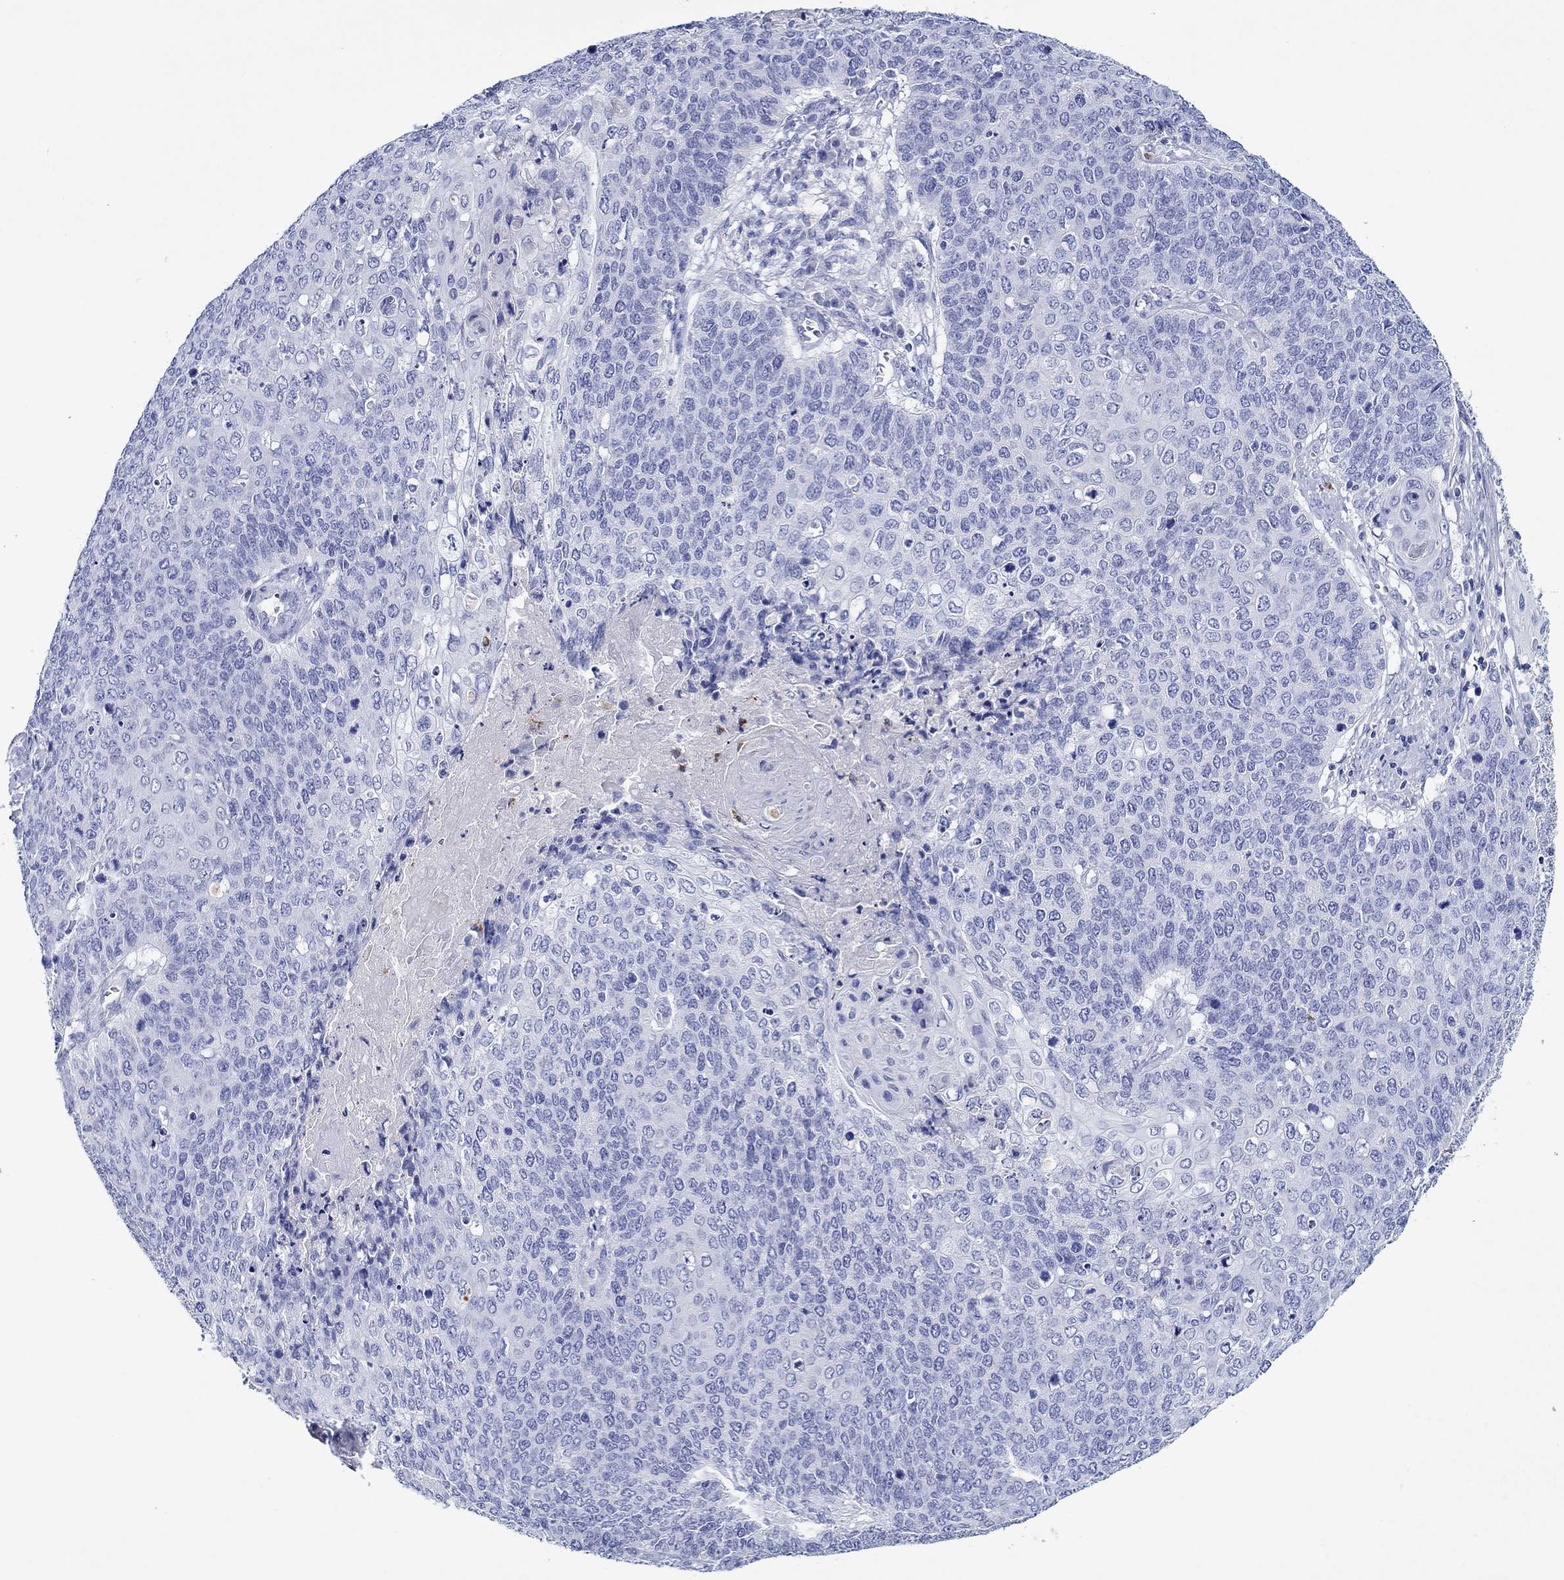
{"staining": {"intensity": "negative", "quantity": "none", "location": "none"}, "tissue": "cervical cancer", "cell_type": "Tumor cells", "image_type": "cancer", "snomed": [{"axis": "morphology", "description": "Squamous cell carcinoma, NOS"}, {"axis": "topography", "description": "Cervix"}], "caption": "There is no significant positivity in tumor cells of squamous cell carcinoma (cervical).", "gene": "EPX", "patient": {"sex": "female", "age": 39}}